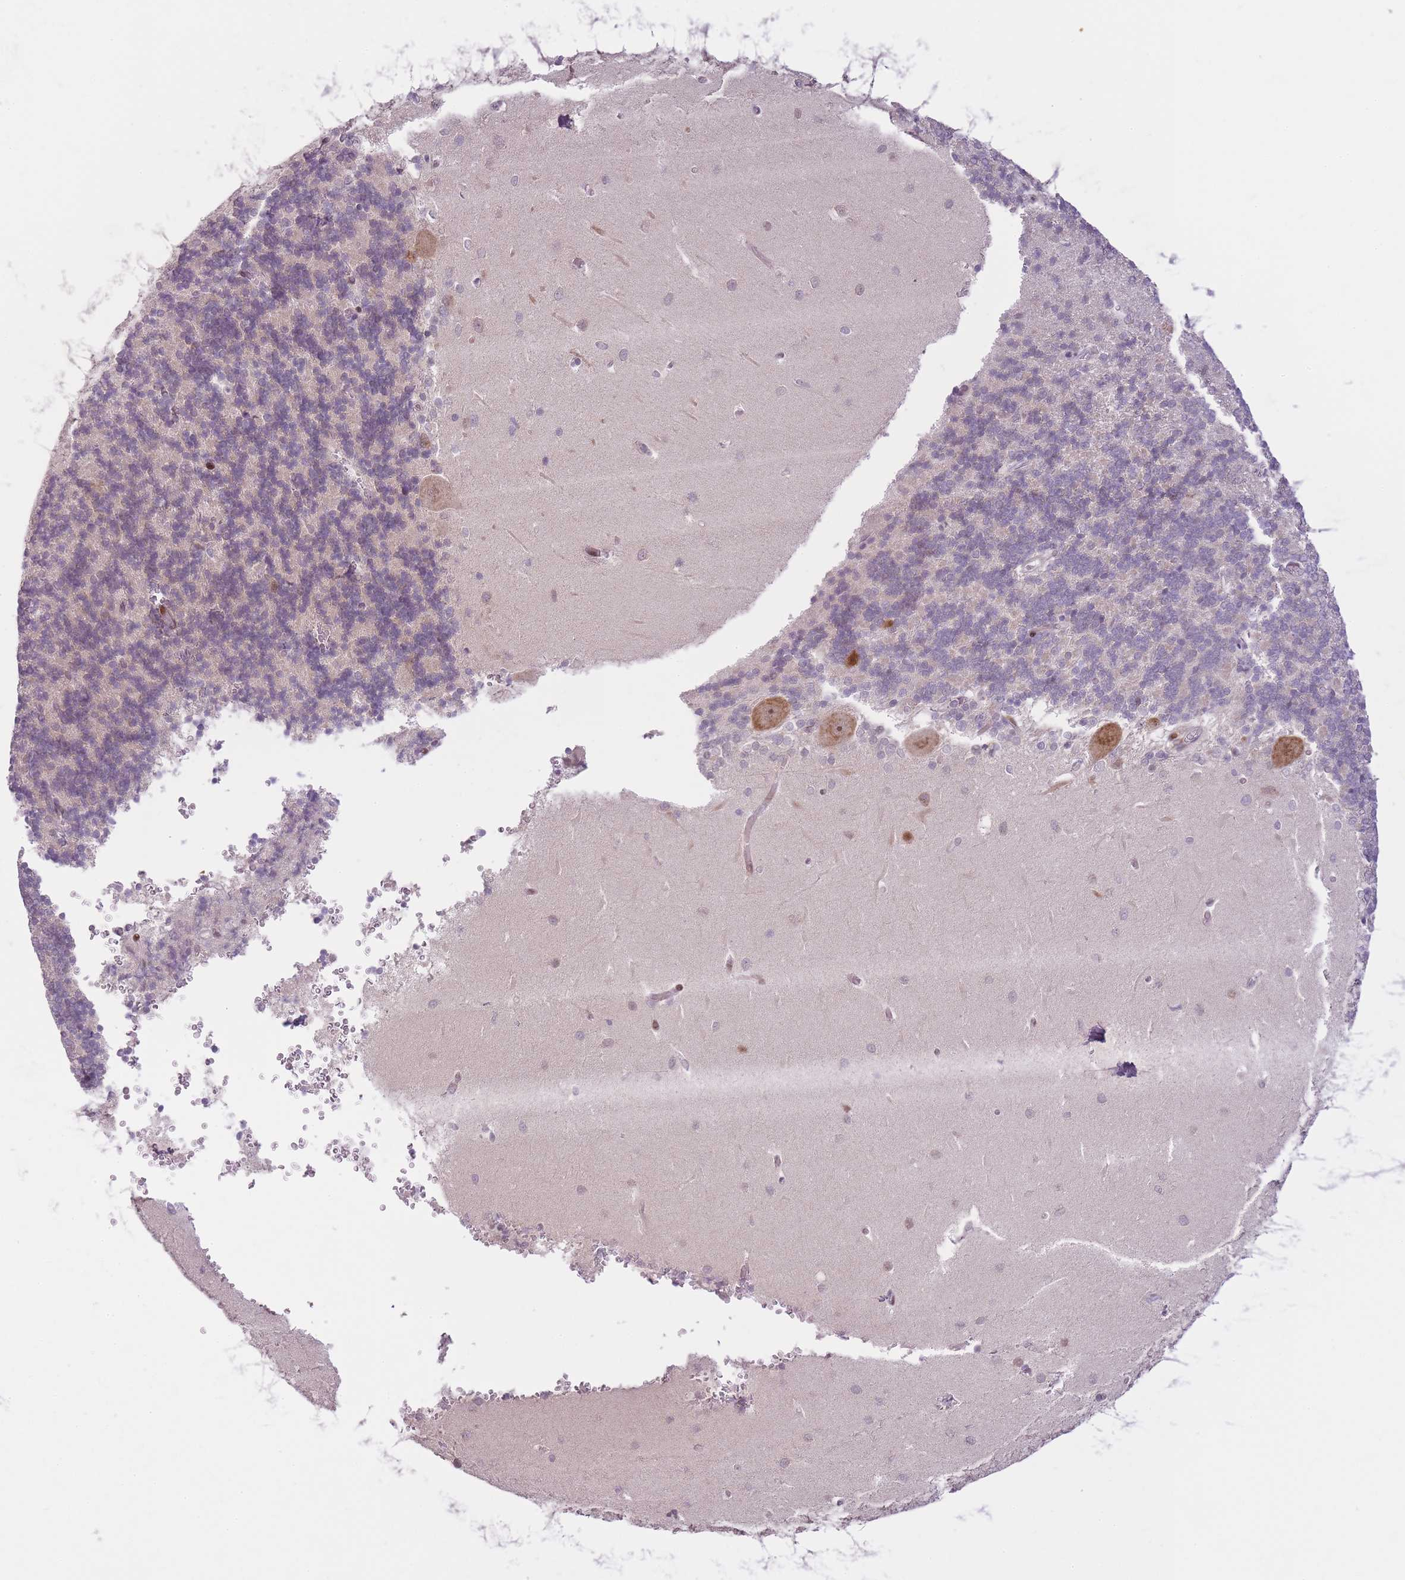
{"staining": {"intensity": "weak", "quantity": "<25%", "location": "cytoplasmic/membranous"}, "tissue": "cerebellum", "cell_type": "Cells in granular layer", "image_type": "normal", "snomed": [{"axis": "morphology", "description": "Normal tissue, NOS"}, {"axis": "topography", "description": "Cerebellum"}], "caption": "Immunohistochemical staining of normal human cerebellum reveals no significant positivity in cells in granular layer.", "gene": "OGG1", "patient": {"sex": "male", "age": 37}}